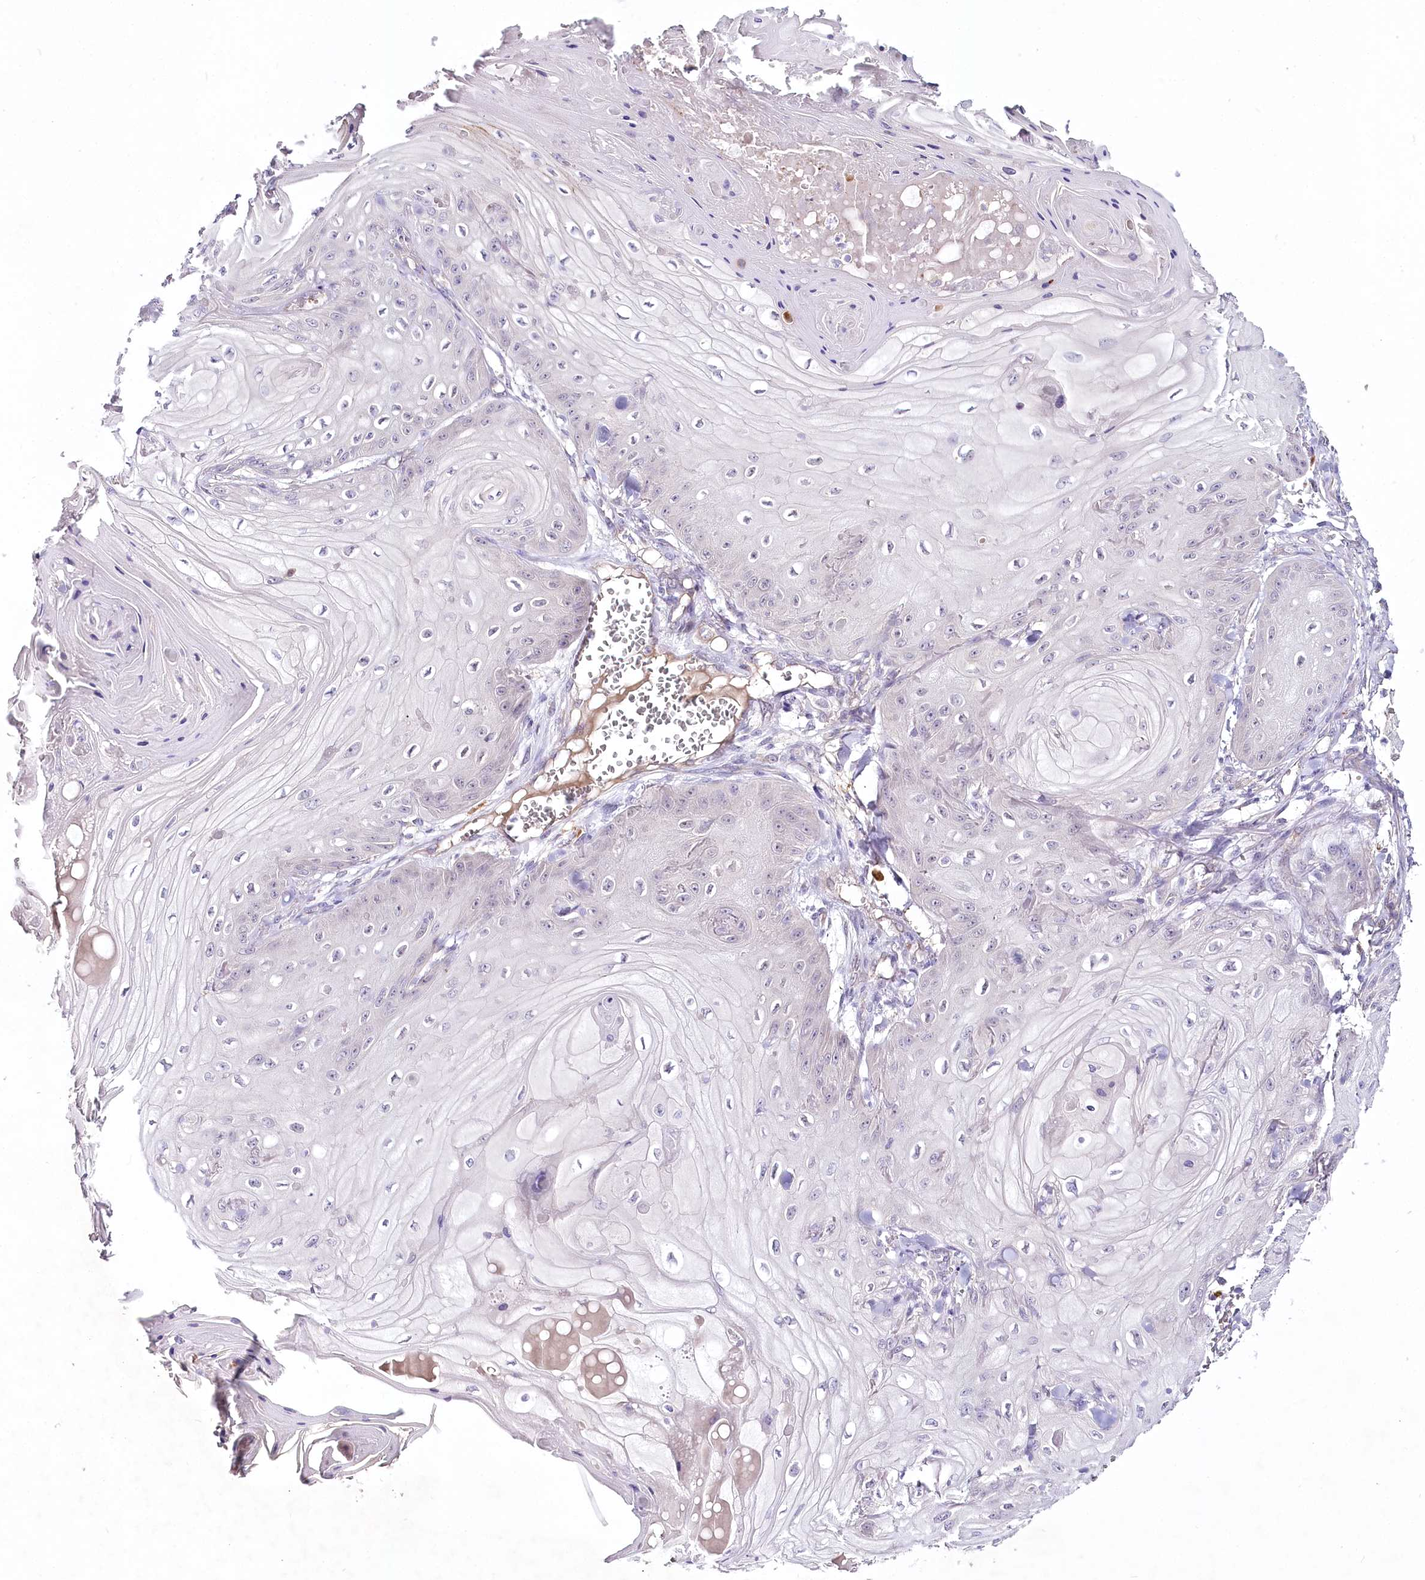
{"staining": {"intensity": "negative", "quantity": "none", "location": "none"}, "tissue": "skin cancer", "cell_type": "Tumor cells", "image_type": "cancer", "snomed": [{"axis": "morphology", "description": "Squamous cell carcinoma, NOS"}, {"axis": "topography", "description": "Skin"}], "caption": "This micrograph is of skin cancer stained with immunohistochemistry to label a protein in brown with the nuclei are counter-stained blue. There is no expression in tumor cells.", "gene": "VWA5A", "patient": {"sex": "male", "age": 74}}